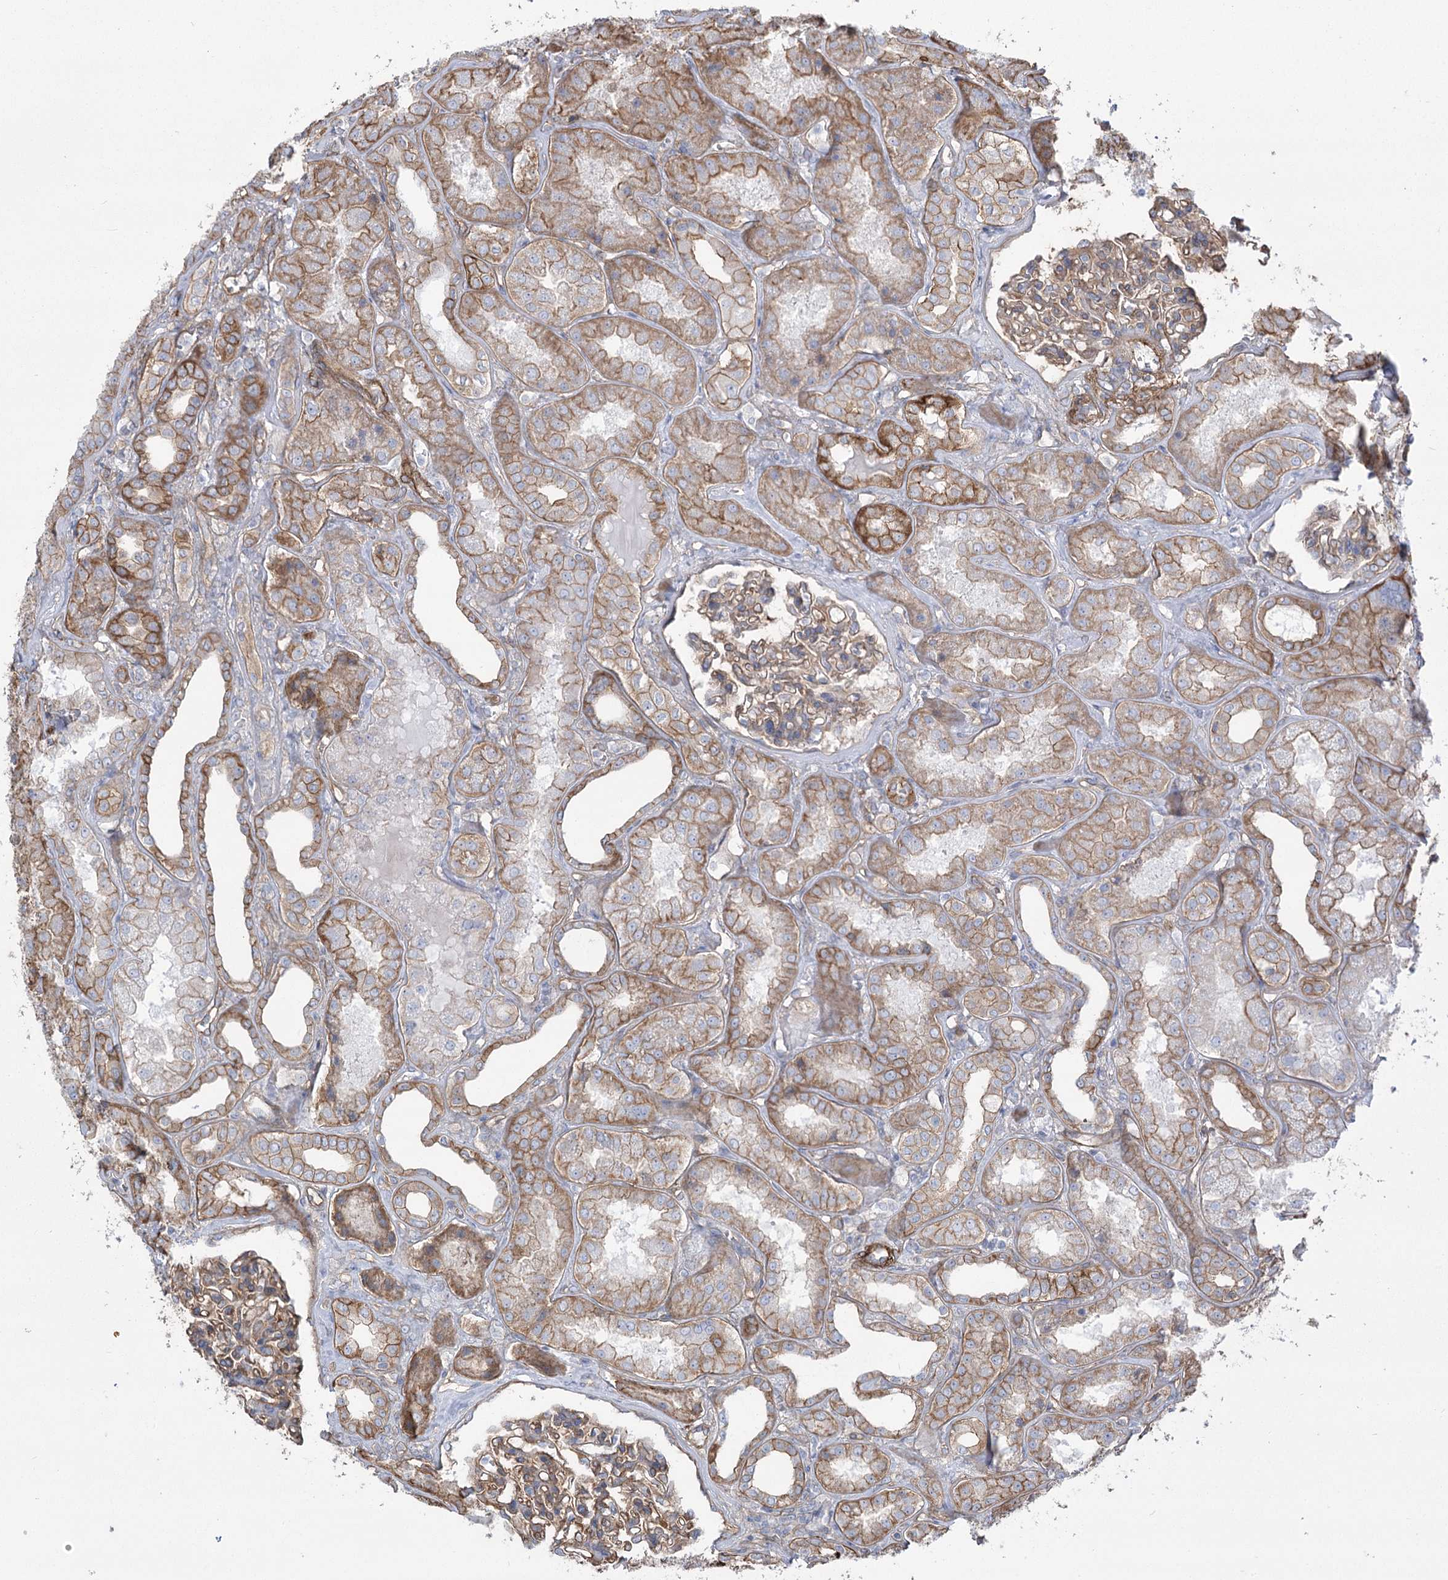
{"staining": {"intensity": "moderate", "quantity": "25%-75%", "location": "cytoplasmic/membranous"}, "tissue": "kidney", "cell_type": "Cells in glomeruli", "image_type": "normal", "snomed": [{"axis": "morphology", "description": "Normal tissue, NOS"}, {"axis": "topography", "description": "Kidney"}], "caption": "Benign kidney was stained to show a protein in brown. There is medium levels of moderate cytoplasmic/membranous positivity in about 25%-75% of cells in glomeruli. The protein of interest is stained brown, and the nuclei are stained in blue (DAB IHC with brightfield microscopy, high magnification).", "gene": "PLEKHA5", "patient": {"sex": "female", "age": 56}}